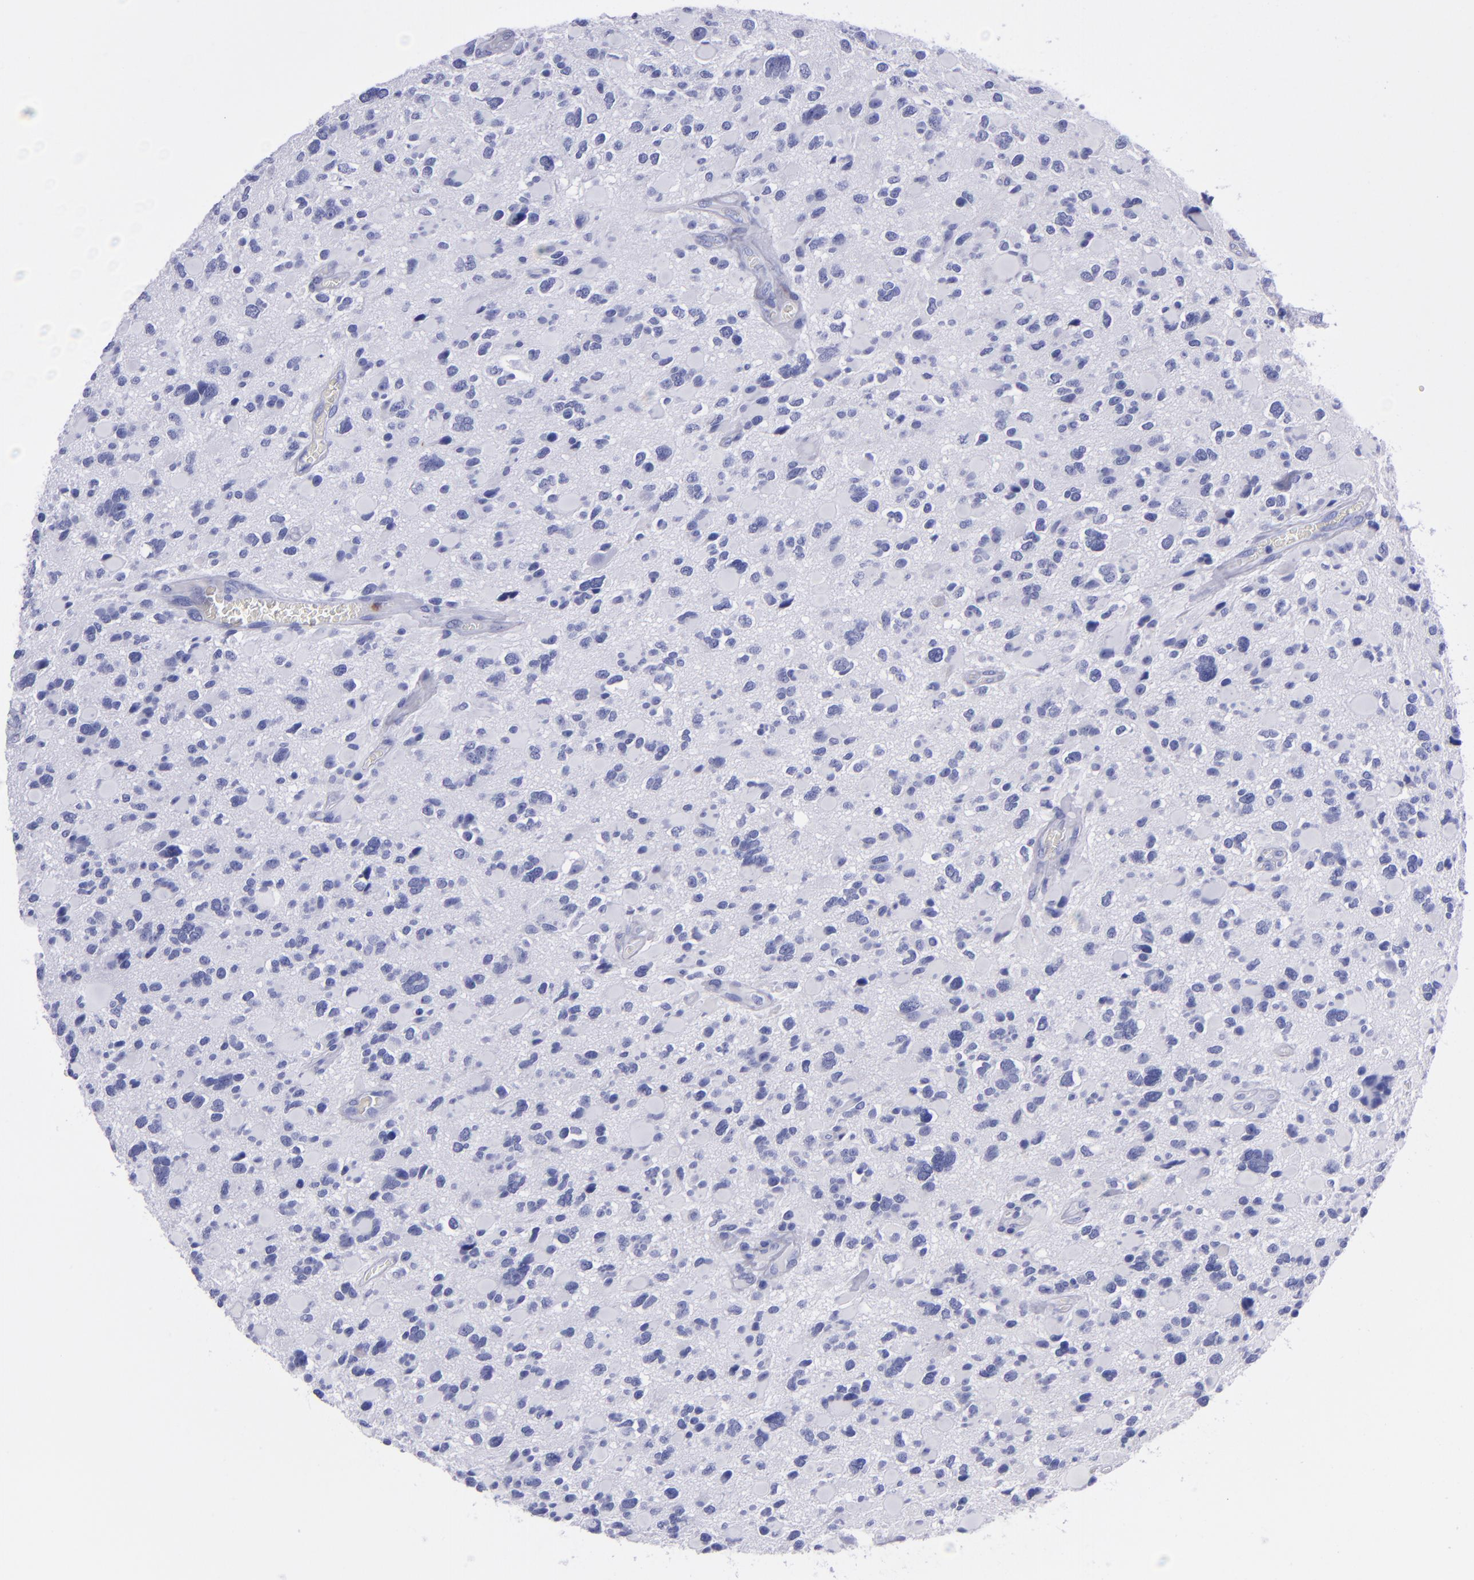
{"staining": {"intensity": "negative", "quantity": "none", "location": "none"}, "tissue": "glioma", "cell_type": "Tumor cells", "image_type": "cancer", "snomed": [{"axis": "morphology", "description": "Glioma, malignant, High grade"}, {"axis": "topography", "description": "Brain"}], "caption": "Immunohistochemistry photomicrograph of neoplastic tissue: malignant high-grade glioma stained with DAB (3,3'-diaminobenzidine) exhibits no significant protein expression in tumor cells.", "gene": "CR1", "patient": {"sex": "female", "age": 37}}